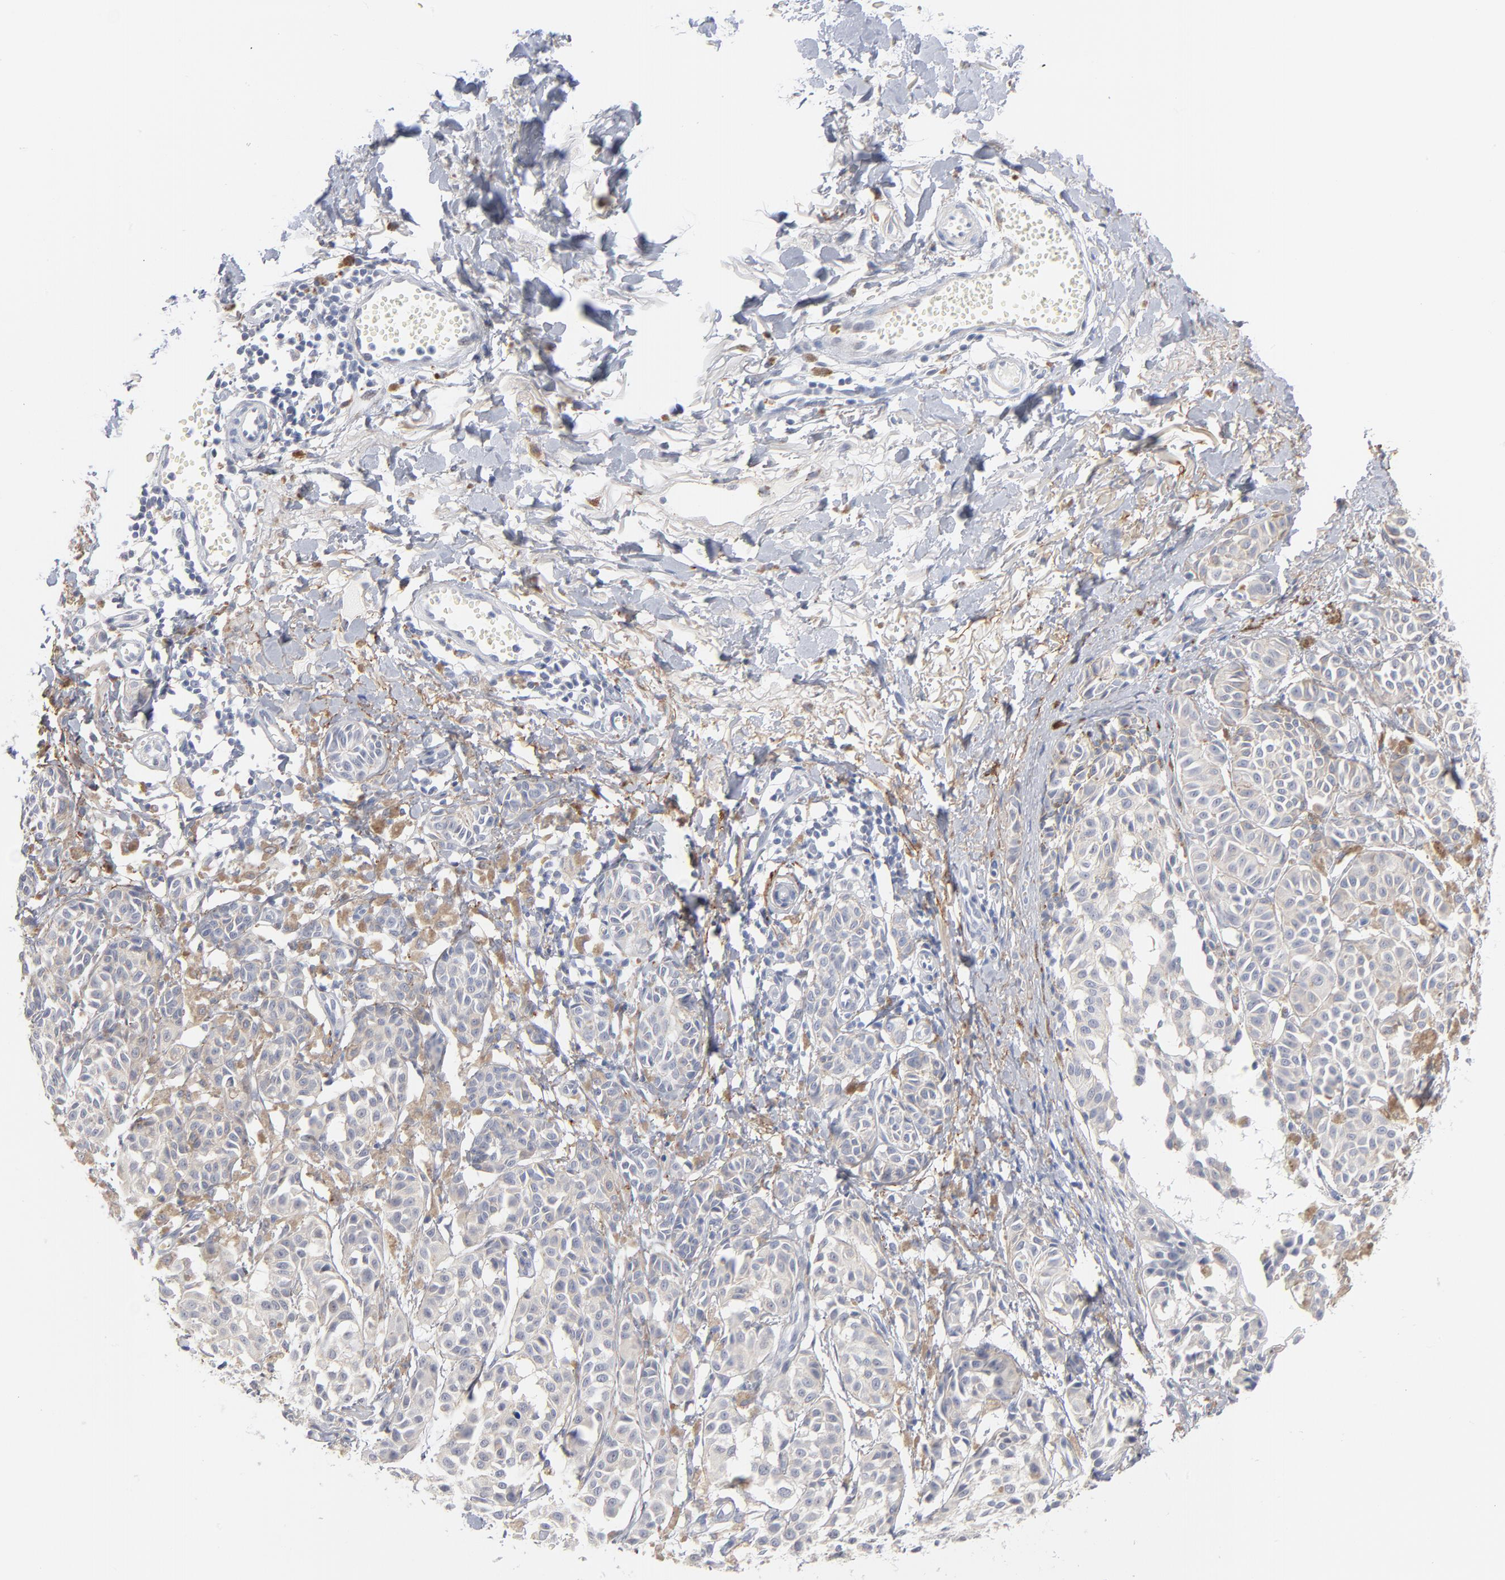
{"staining": {"intensity": "negative", "quantity": "none", "location": "none"}, "tissue": "melanoma", "cell_type": "Tumor cells", "image_type": "cancer", "snomed": [{"axis": "morphology", "description": "Malignant melanoma, NOS"}, {"axis": "topography", "description": "Skin"}], "caption": "Protein analysis of melanoma shows no significant staining in tumor cells.", "gene": "LTBP2", "patient": {"sex": "male", "age": 76}}